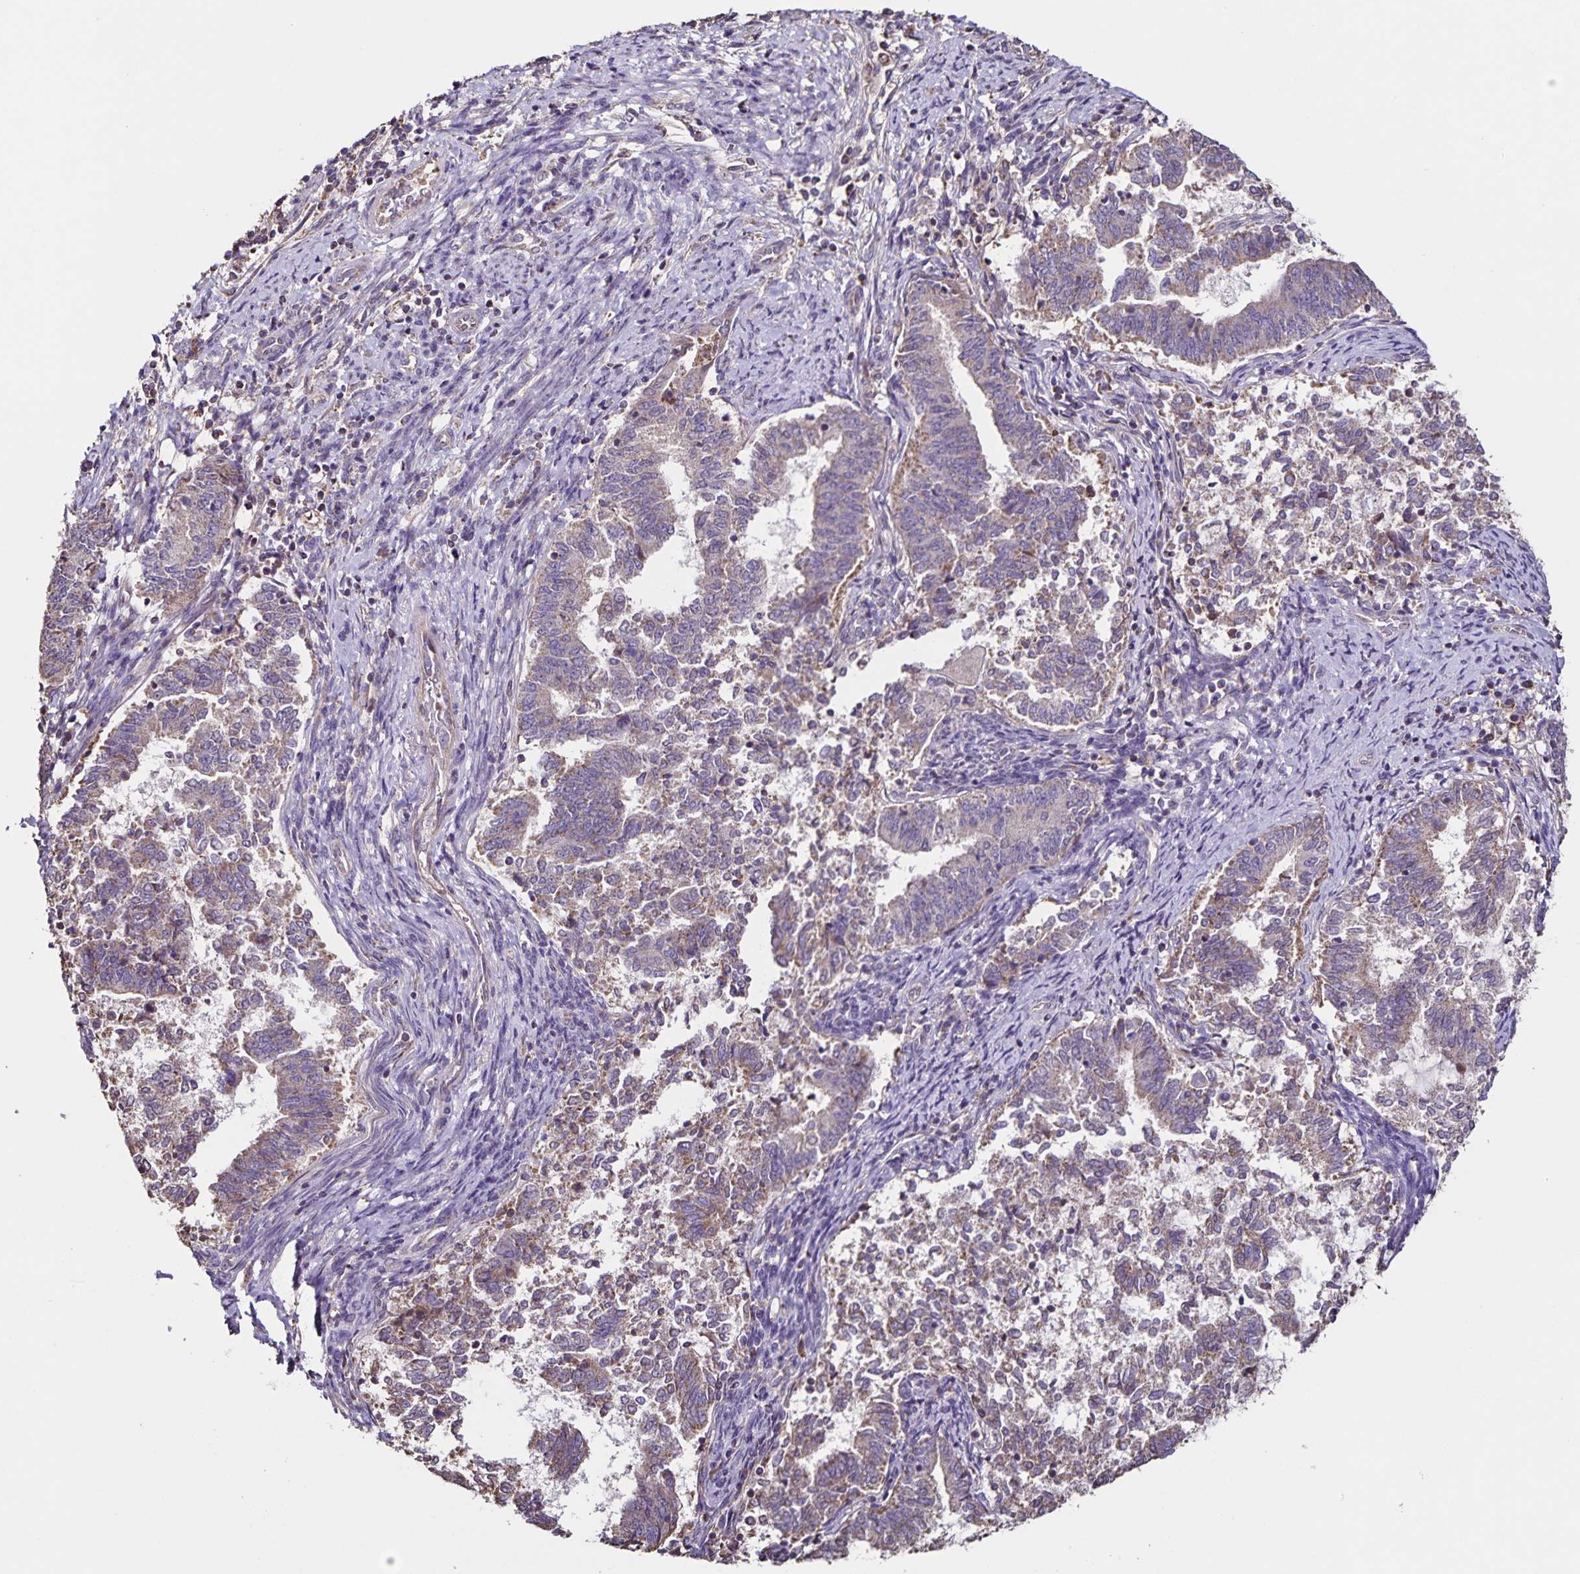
{"staining": {"intensity": "weak", "quantity": "25%-75%", "location": "cytoplasmic/membranous"}, "tissue": "endometrial cancer", "cell_type": "Tumor cells", "image_type": "cancer", "snomed": [{"axis": "morphology", "description": "Adenocarcinoma, NOS"}, {"axis": "topography", "description": "Endometrium"}], "caption": "An image showing weak cytoplasmic/membranous expression in approximately 25%-75% of tumor cells in endometrial adenocarcinoma, as visualized by brown immunohistochemical staining.", "gene": "MAN1A1", "patient": {"sex": "female", "age": 65}}